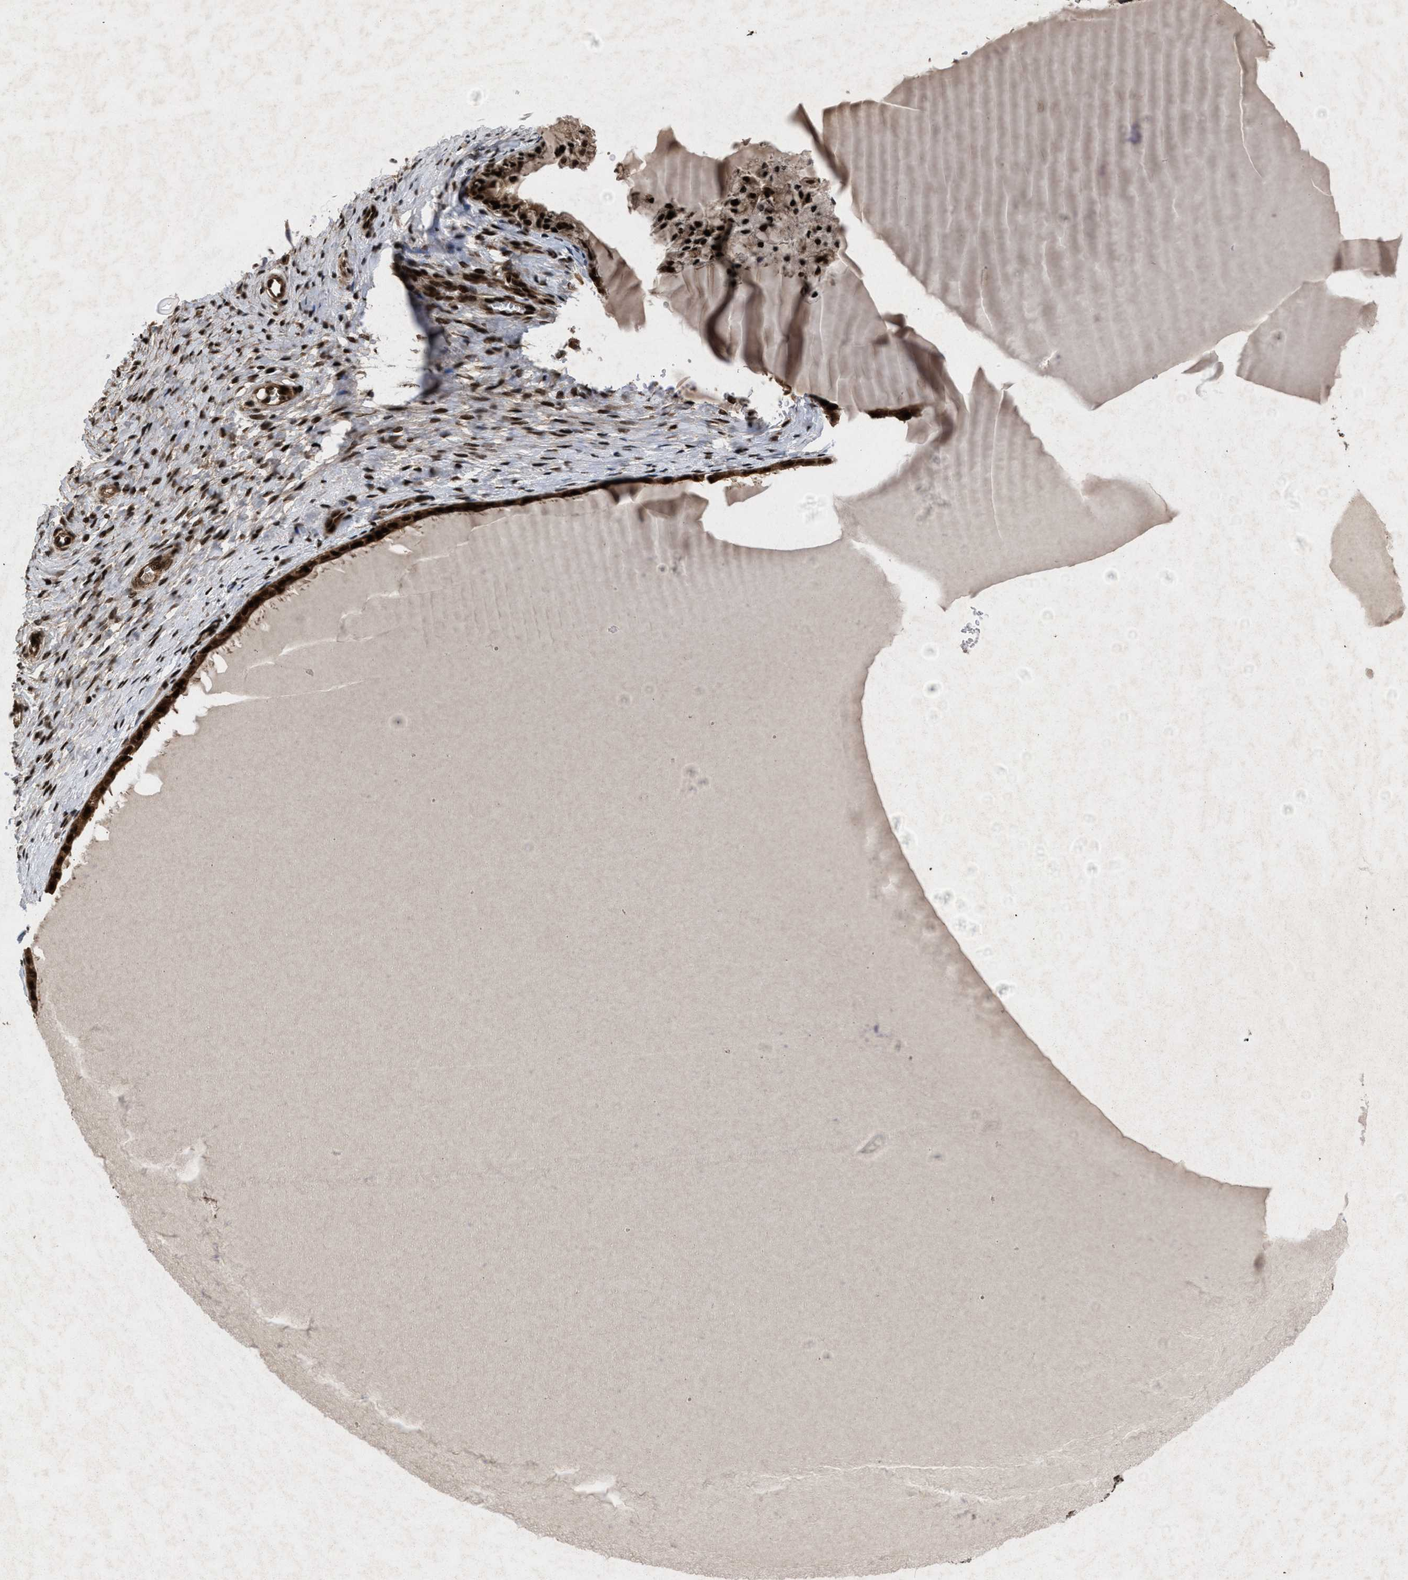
{"staining": {"intensity": "strong", "quantity": ">75%", "location": "cytoplasmic/membranous,nuclear"}, "tissue": "cervix", "cell_type": "Glandular cells", "image_type": "normal", "snomed": [{"axis": "morphology", "description": "Normal tissue, NOS"}, {"axis": "topography", "description": "Cervix"}], "caption": "About >75% of glandular cells in unremarkable human cervix exhibit strong cytoplasmic/membranous,nuclear protein positivity as visualized by brown immunohistochemical staining.", "gene": "WIZ", "patient": {"sex": "female", "age": 55}}